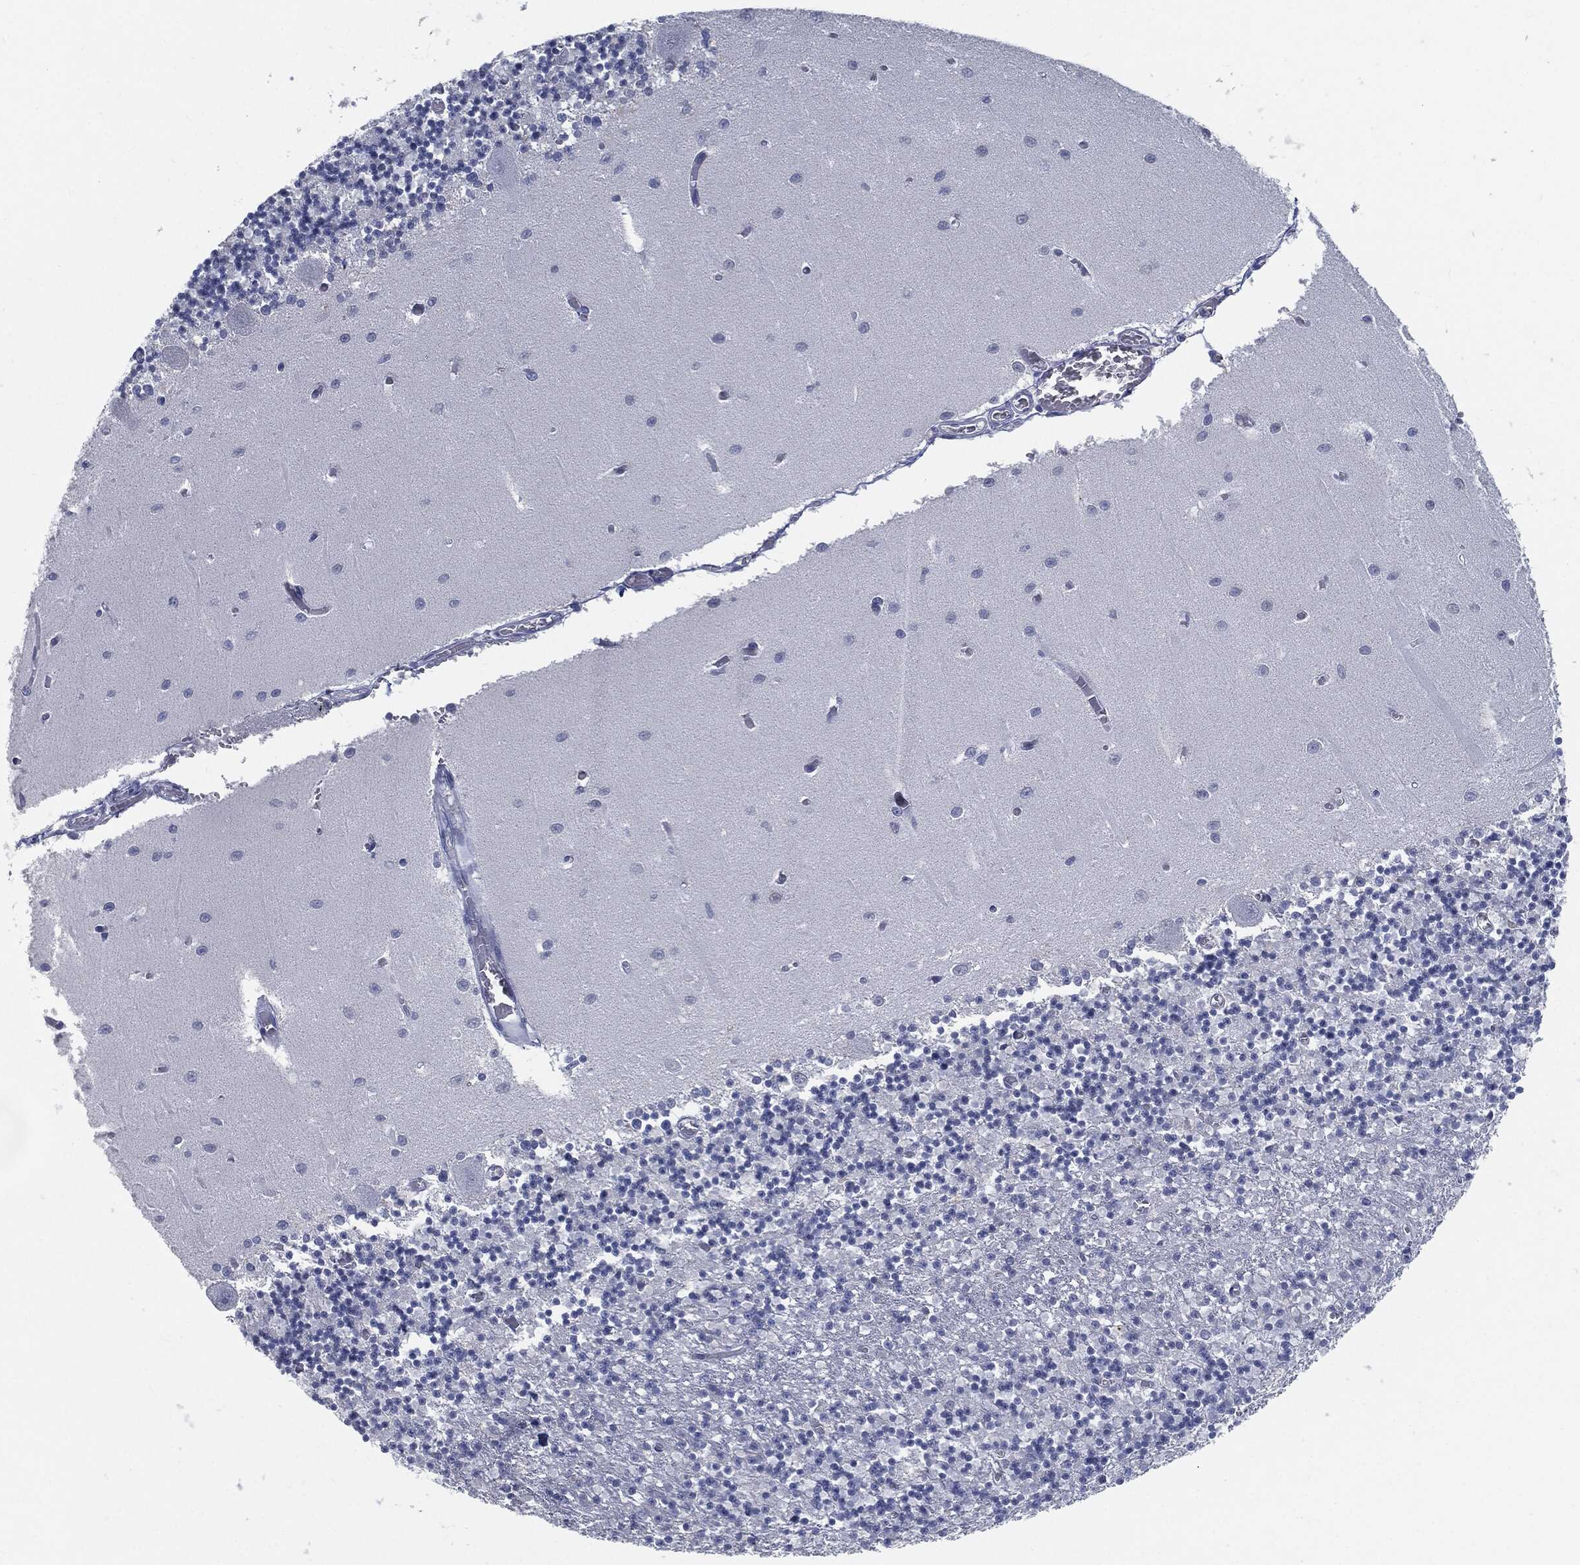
{"staining": {"intensity": "negative", "quantity": "none", "location": "none"}, "tissue": "cerebellum", "cell_type": "Cells in granular layer", "image_type": "normal", "snomed": [{"axis": "morphology", "description": "Normal tissue, NOS"}, {"axis": "topography", "description": "Cerebellum"}], "caption": "Cells in granular layer are negative for protein expression in normal human cerebellum. (Immunohistochemistry, brightfield microscopy, high magnification).", "gene": "MST1", "patient": {"sex": "female", "age": 64}}